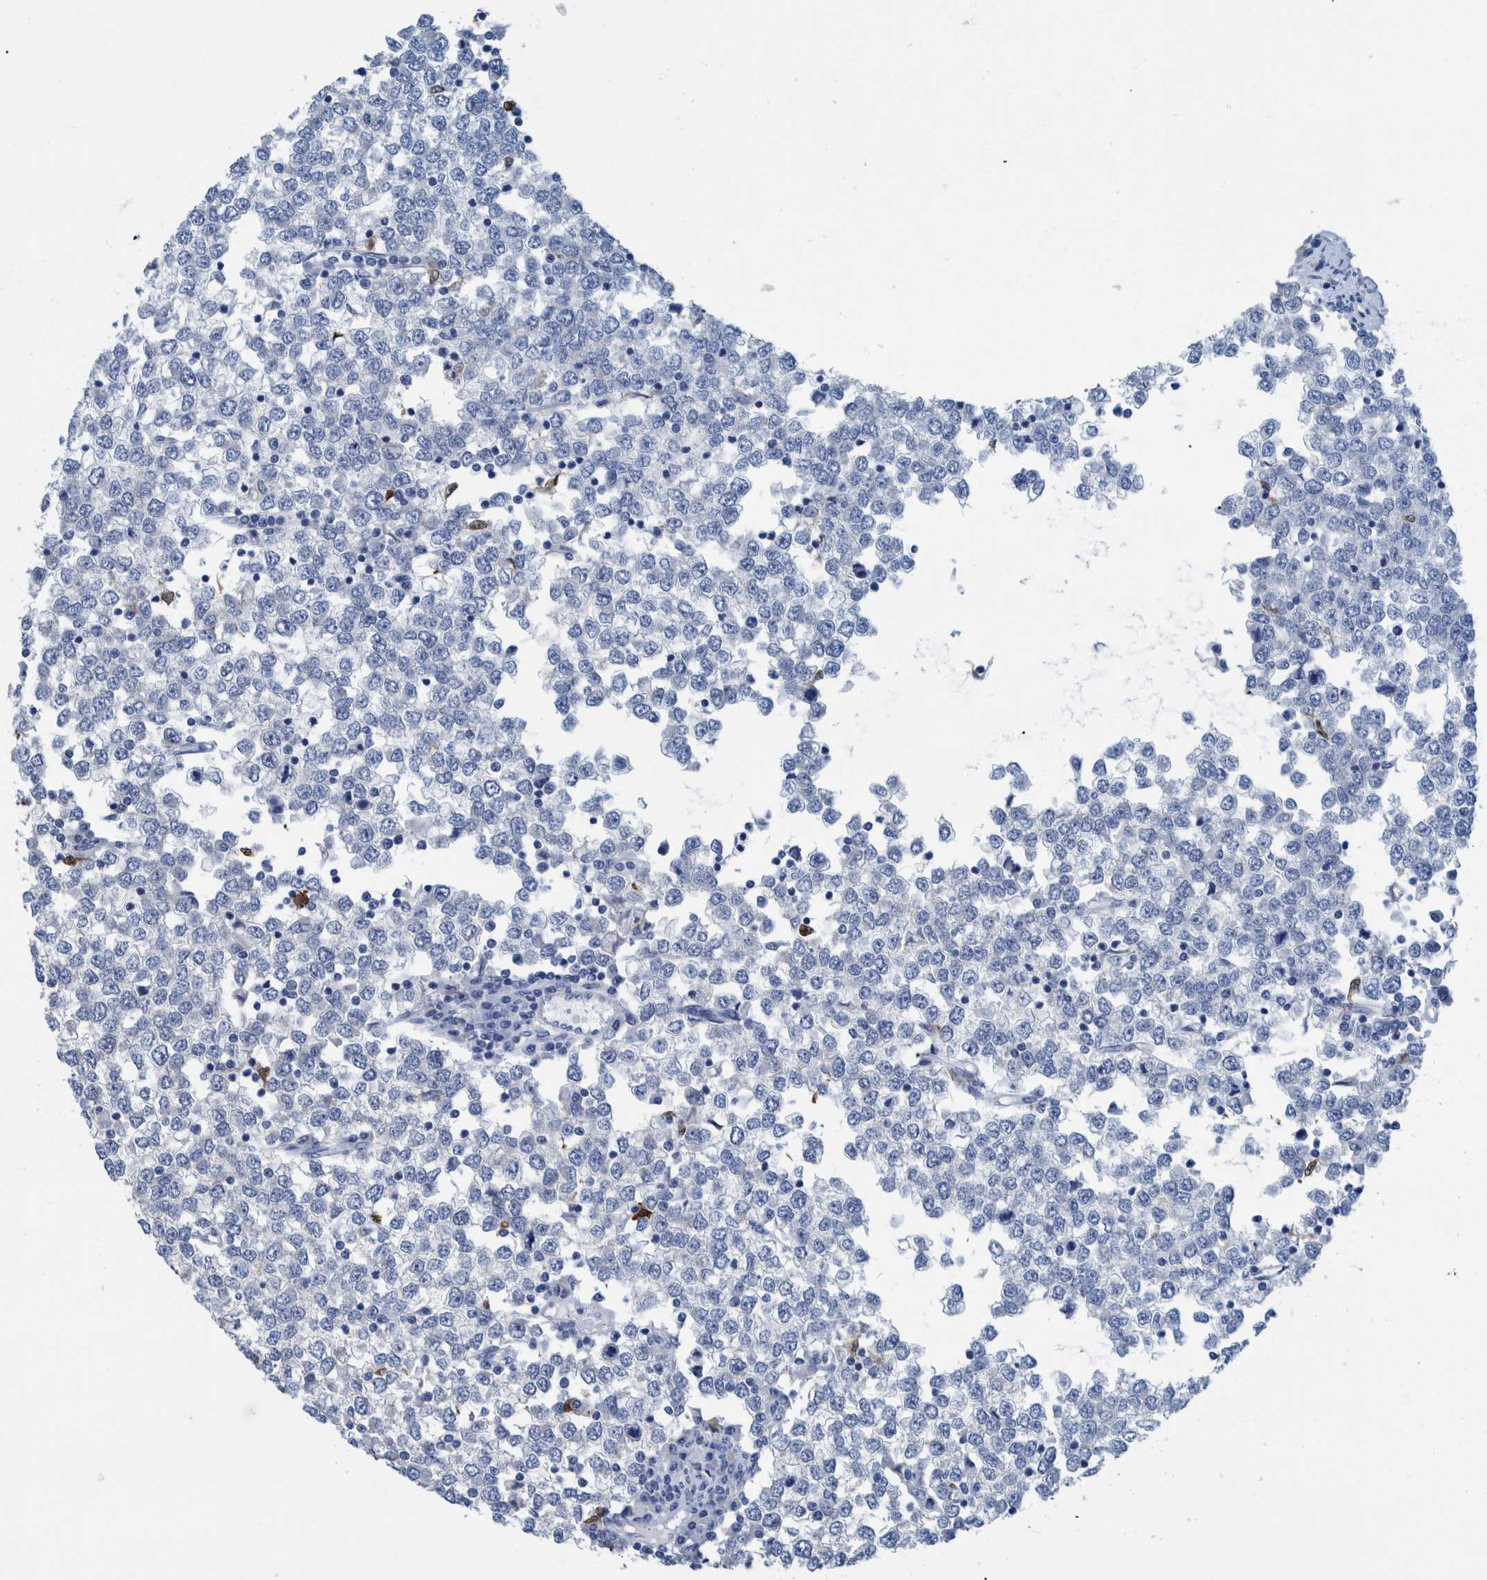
{"staining": {"intensity": "negative", "quantity": "none", "location": "none"}, "tissue": "testis cancer", "cell_type": "Tumor cells", "image_type": "cancer", "snomed": [{"axis": "morphology", "description": "Seminoma, NOS"}, {"axis": "topography", "description": "Testis"}], "caption": "Immunohistochemistry (IHC) histopathology image of seminoma (testis) stained for a protein (brown), which reveals no staining in tumor cells.", "gene": "IDO1", "patient": {"sex": "male", "age": 65}}